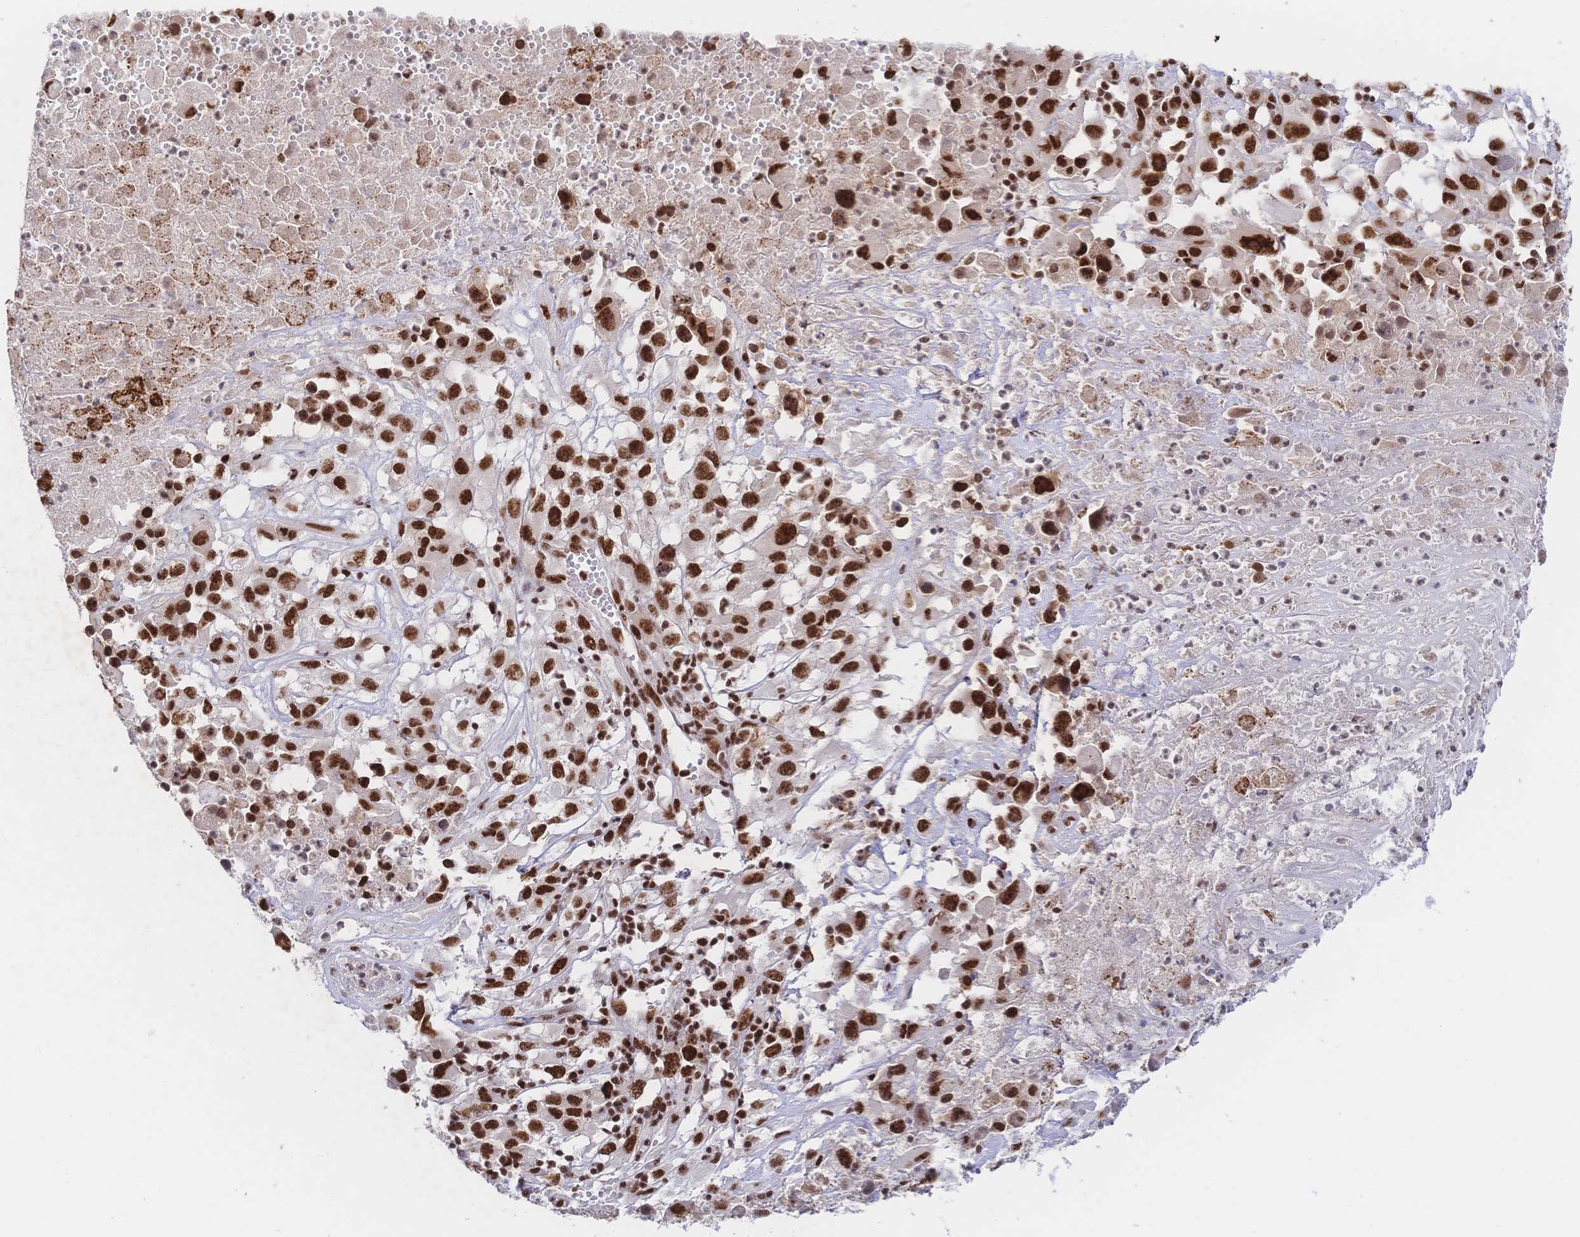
{"staining": {"intensity": "strong", "quantity": ">75%", "location": "nuclear"}, "tissue": "melanoma", "cell_type": "Tumor cells", "image_type": "cancer", "snomed": [{"axis": "morphology", "description": "Malignant melanoma, Metastatic site"}, {"axis": "topography", "description": "Soft tissue"}], "caption": "Approximately >75% of tumor cells in malignant melanoma (metastatic site) reveal strong nuclear protein positivity as visualized by brown immunohistochemical staining.", "gene": "SRSF1", "patient": {"sex": "male", "age": 50}}